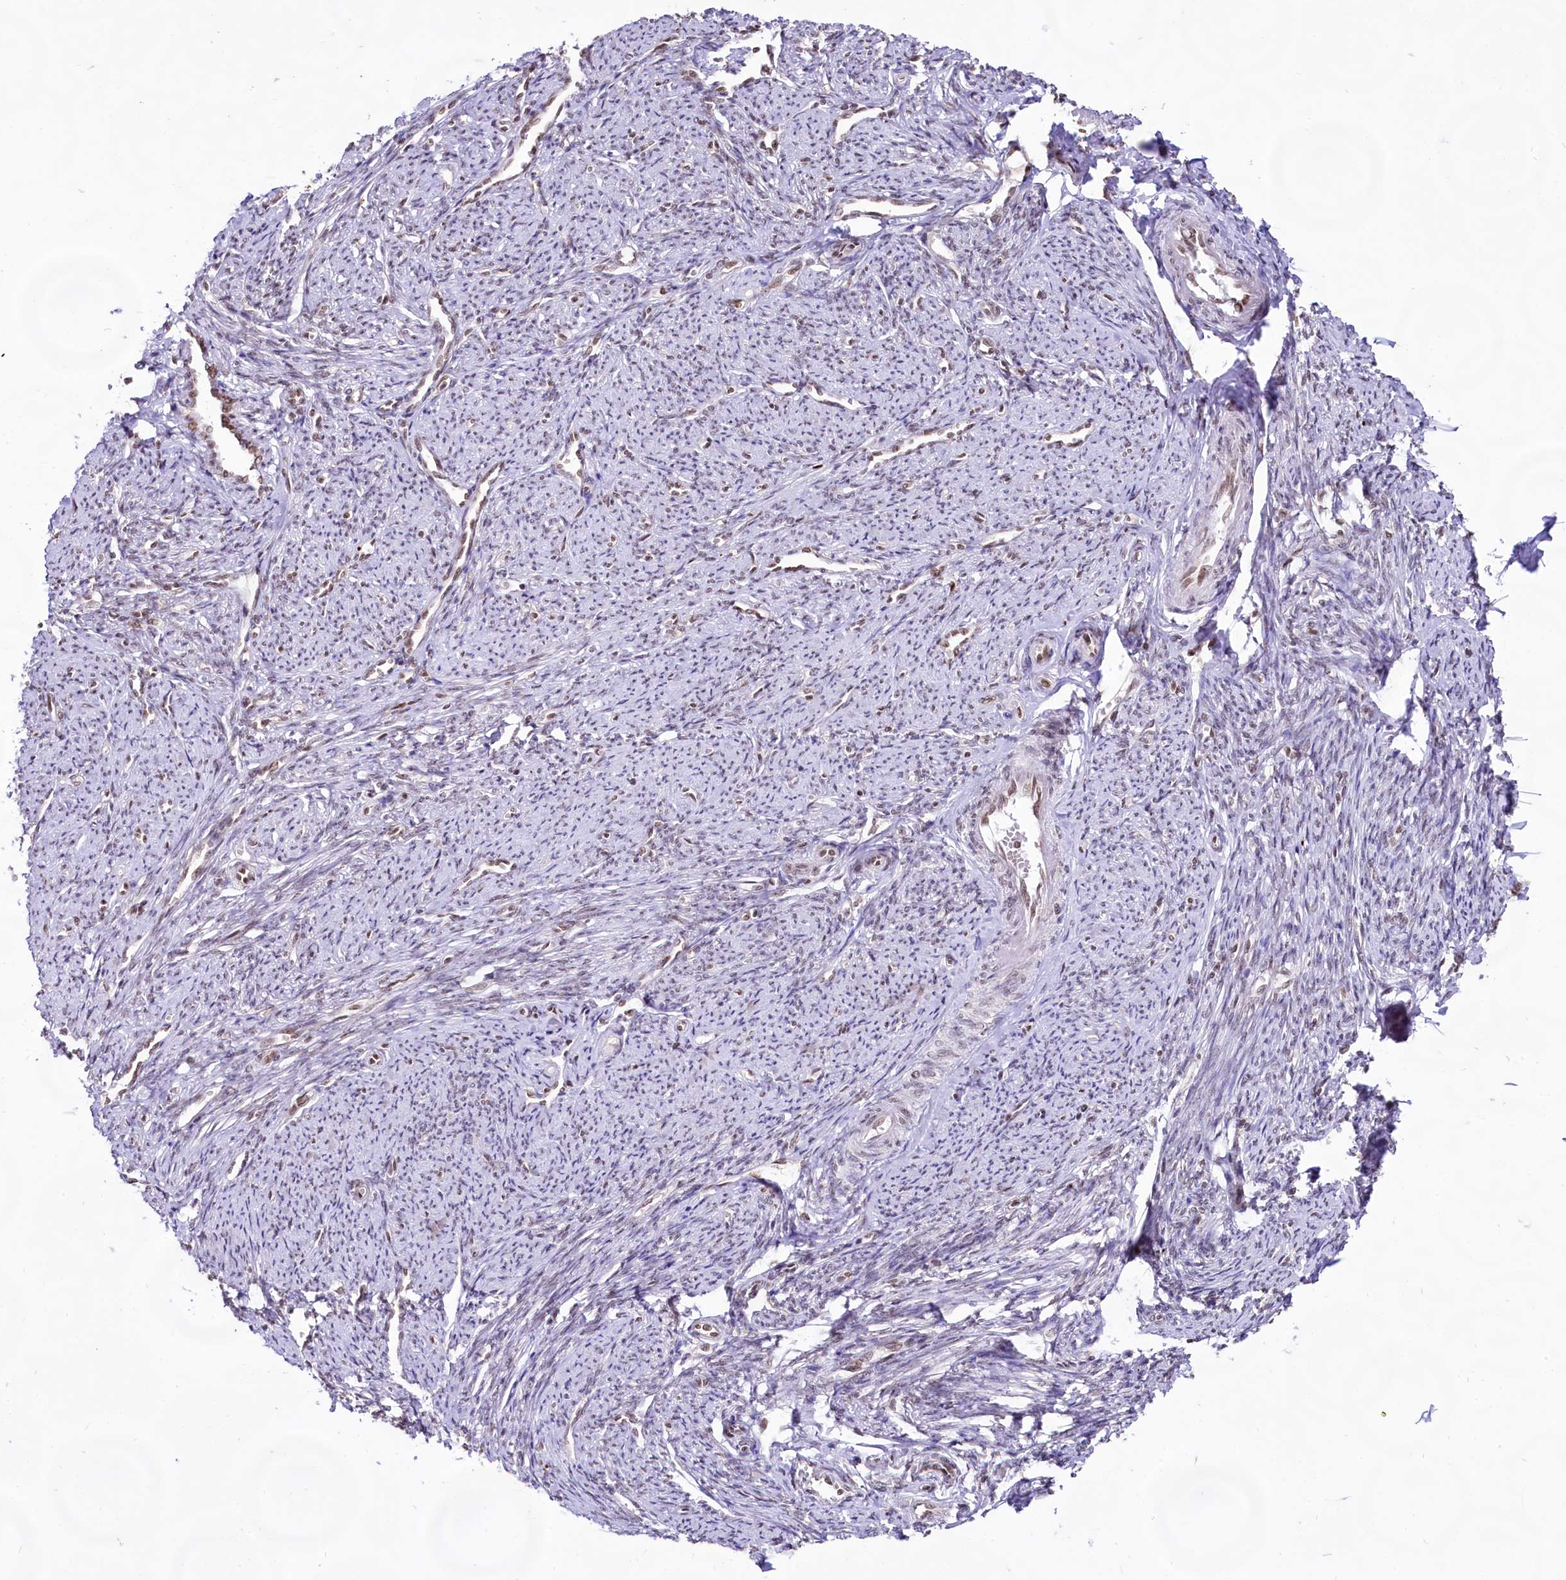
{"staining": {"intensity": "moderate", "quantity": "25%-75%", "location": "nuclear"}, "tissue": "smooth muscle", "cell_type": "Smooth muscle cells", "image_type": "normal", "snomed": [{"axis": "morphology", "description": "Normal tissue, NOS"}, {"axis": "topography", "description": "Smooth muscle"}, {"axis": "topography", "description": "Uterus"}], "caption": "Human smooth muscle stained for a protein (brown) displays moderate nuclear positive positivity in about 25%-75% of smooth muscle cells.", "gene": "HIRA", "patient": {"sex": "female", "age": 59}}